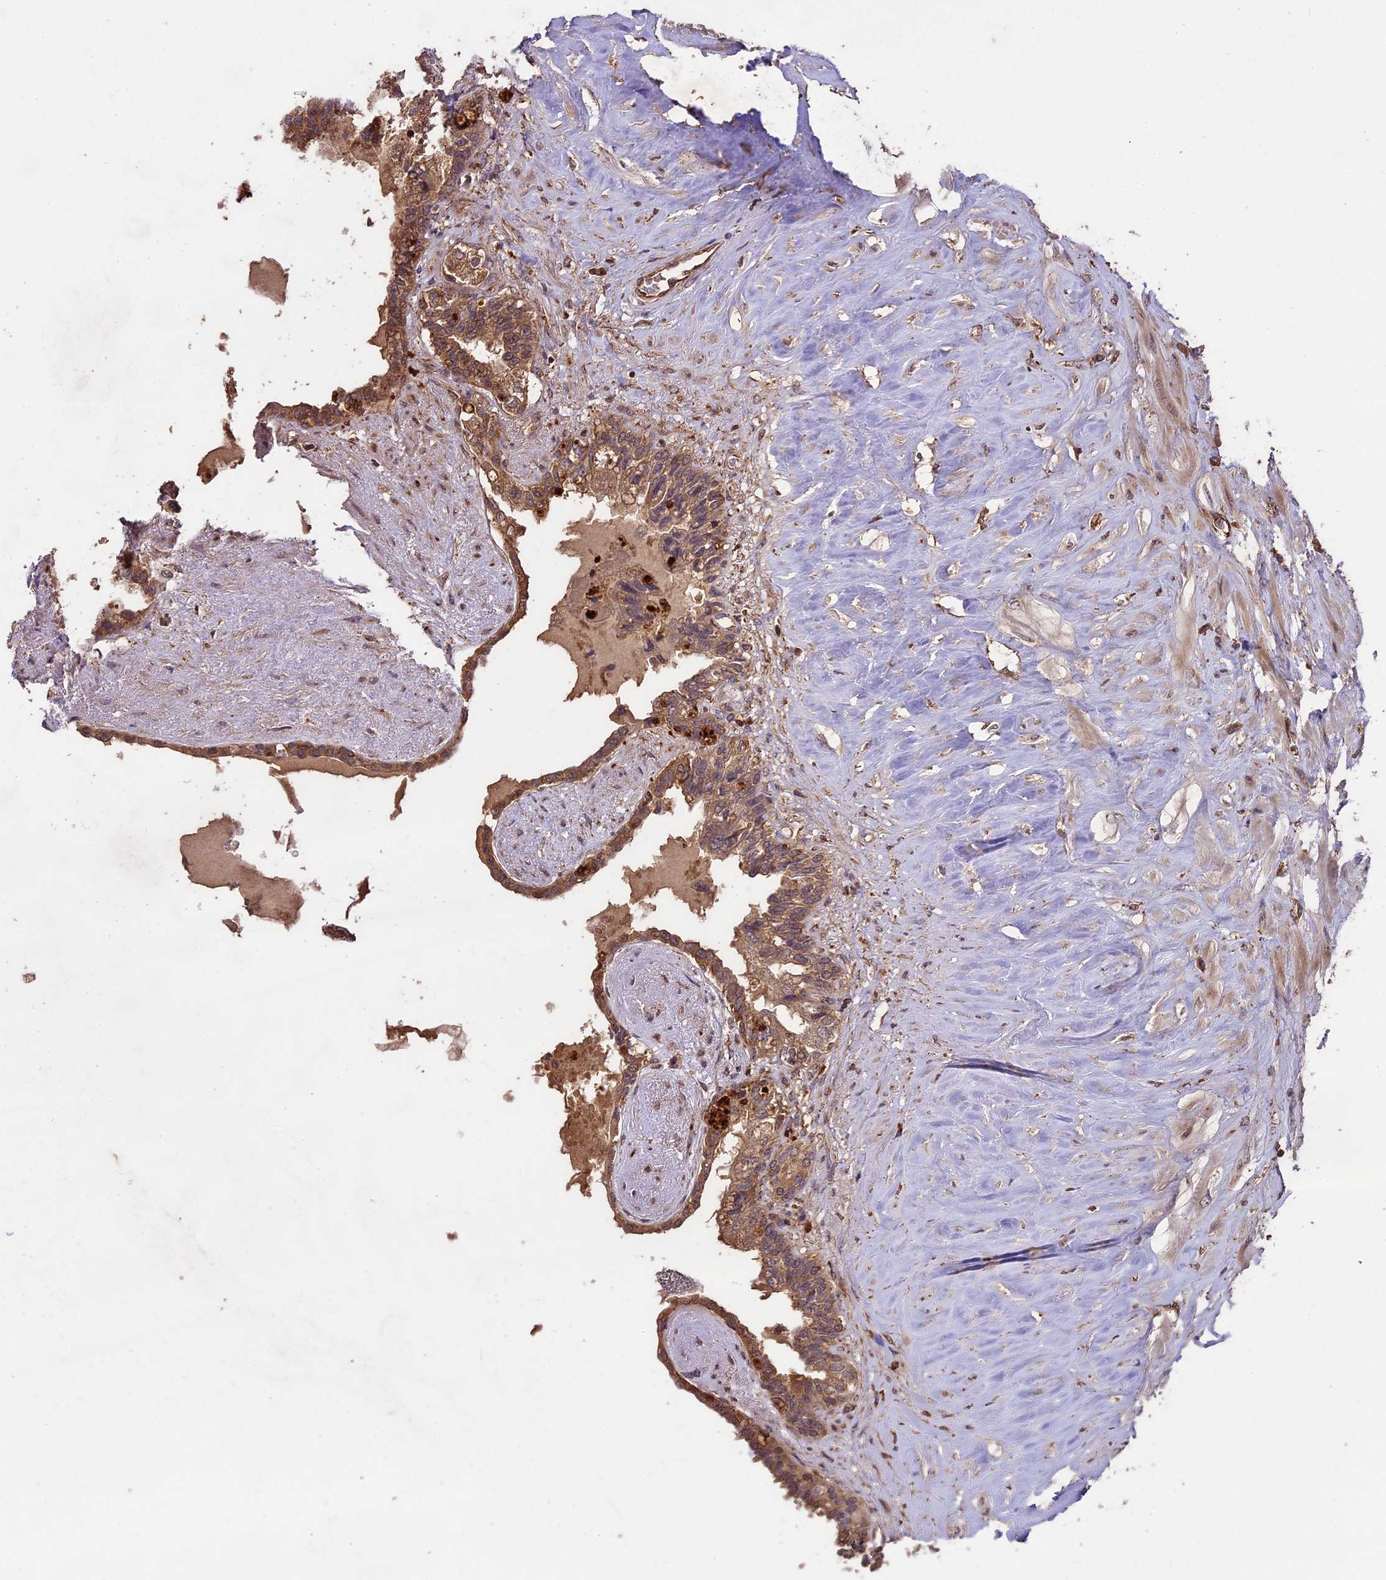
{"staining": {"intensity": "weak", "quantity": ">75%", "location": "cytoplasmic/membranous"}, "tissue": "seminal vesicle", "cell_type": "Glandular cells", "image_type": "normal", "snomed": [{"axis": "morphology", "description": "Normal tissue, NOS"}, {"axis": "topography", "description": "Seminal veicle"}], "caption": "Human seminal vesicle stained with a brown dye displays weak cytoplasmic/membranous positive expression in about >75% of glandular cells.", "gene": "TTLL10", "patient": {"sex": "male", "age": 63}}